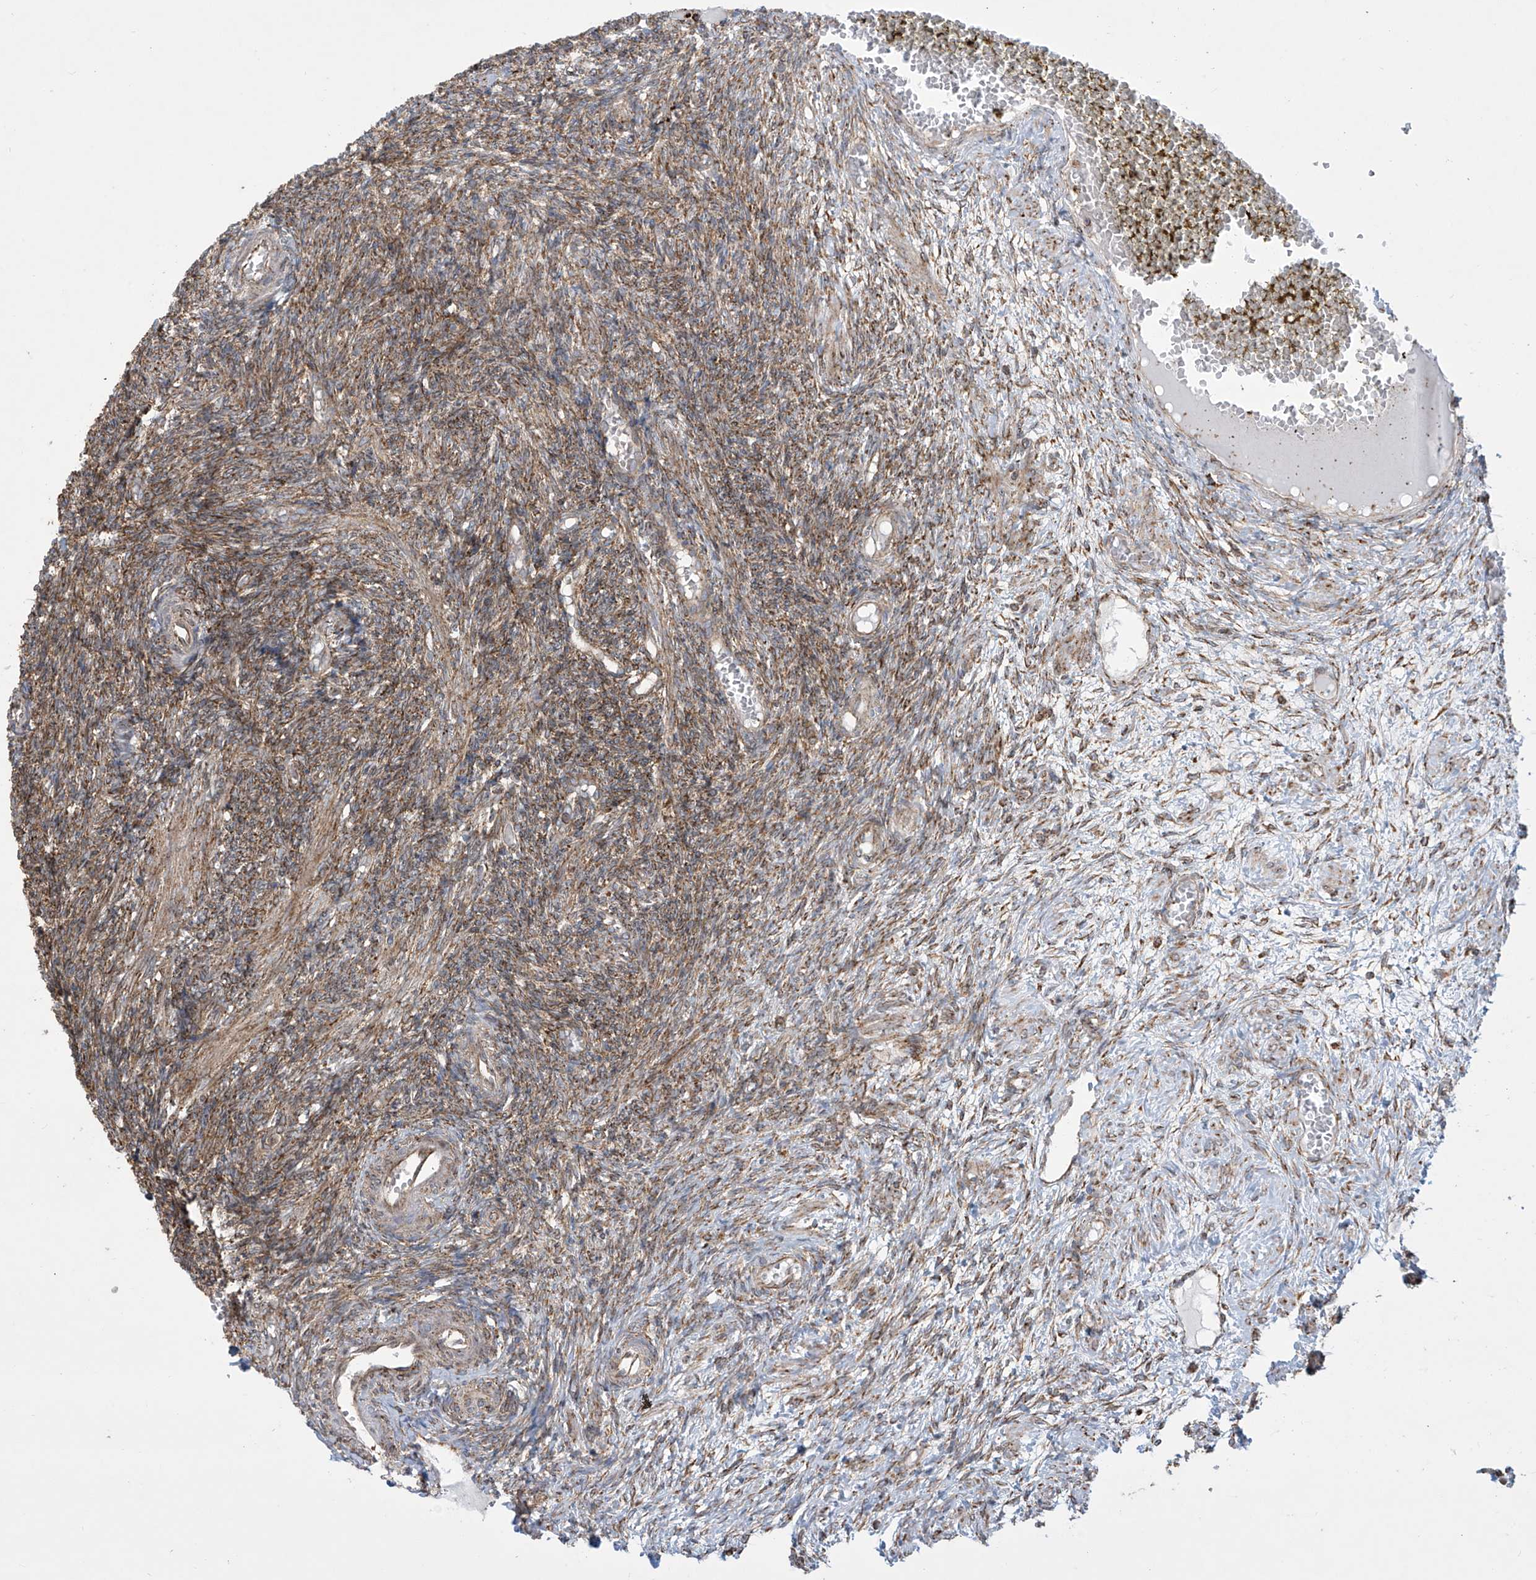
{"staining": {"intensity": "moderate", "quantity": ">75%", "location": "cytoplasmic/membranous"}, "tissue": "ovary", "cell_type": "Ovarian stroma cells", "image_type": "normal", "snomed": [{"axis": "morphology", "description": "Normal tissue, NOS"}, {"axis": "topography", "description": "Ovary"}], "caption": "Ovary stained with immunohistochemistry (IHC) displays moderate cytoplasmic/membranous expression in about >75% of ovarian stroma cells. (DAB (3,3'-diaminobenzidine) = brown stain, brightfield microscopy at high magnification).", "gene": "MX1", "patient": {"sex": "female", "age": 27}}